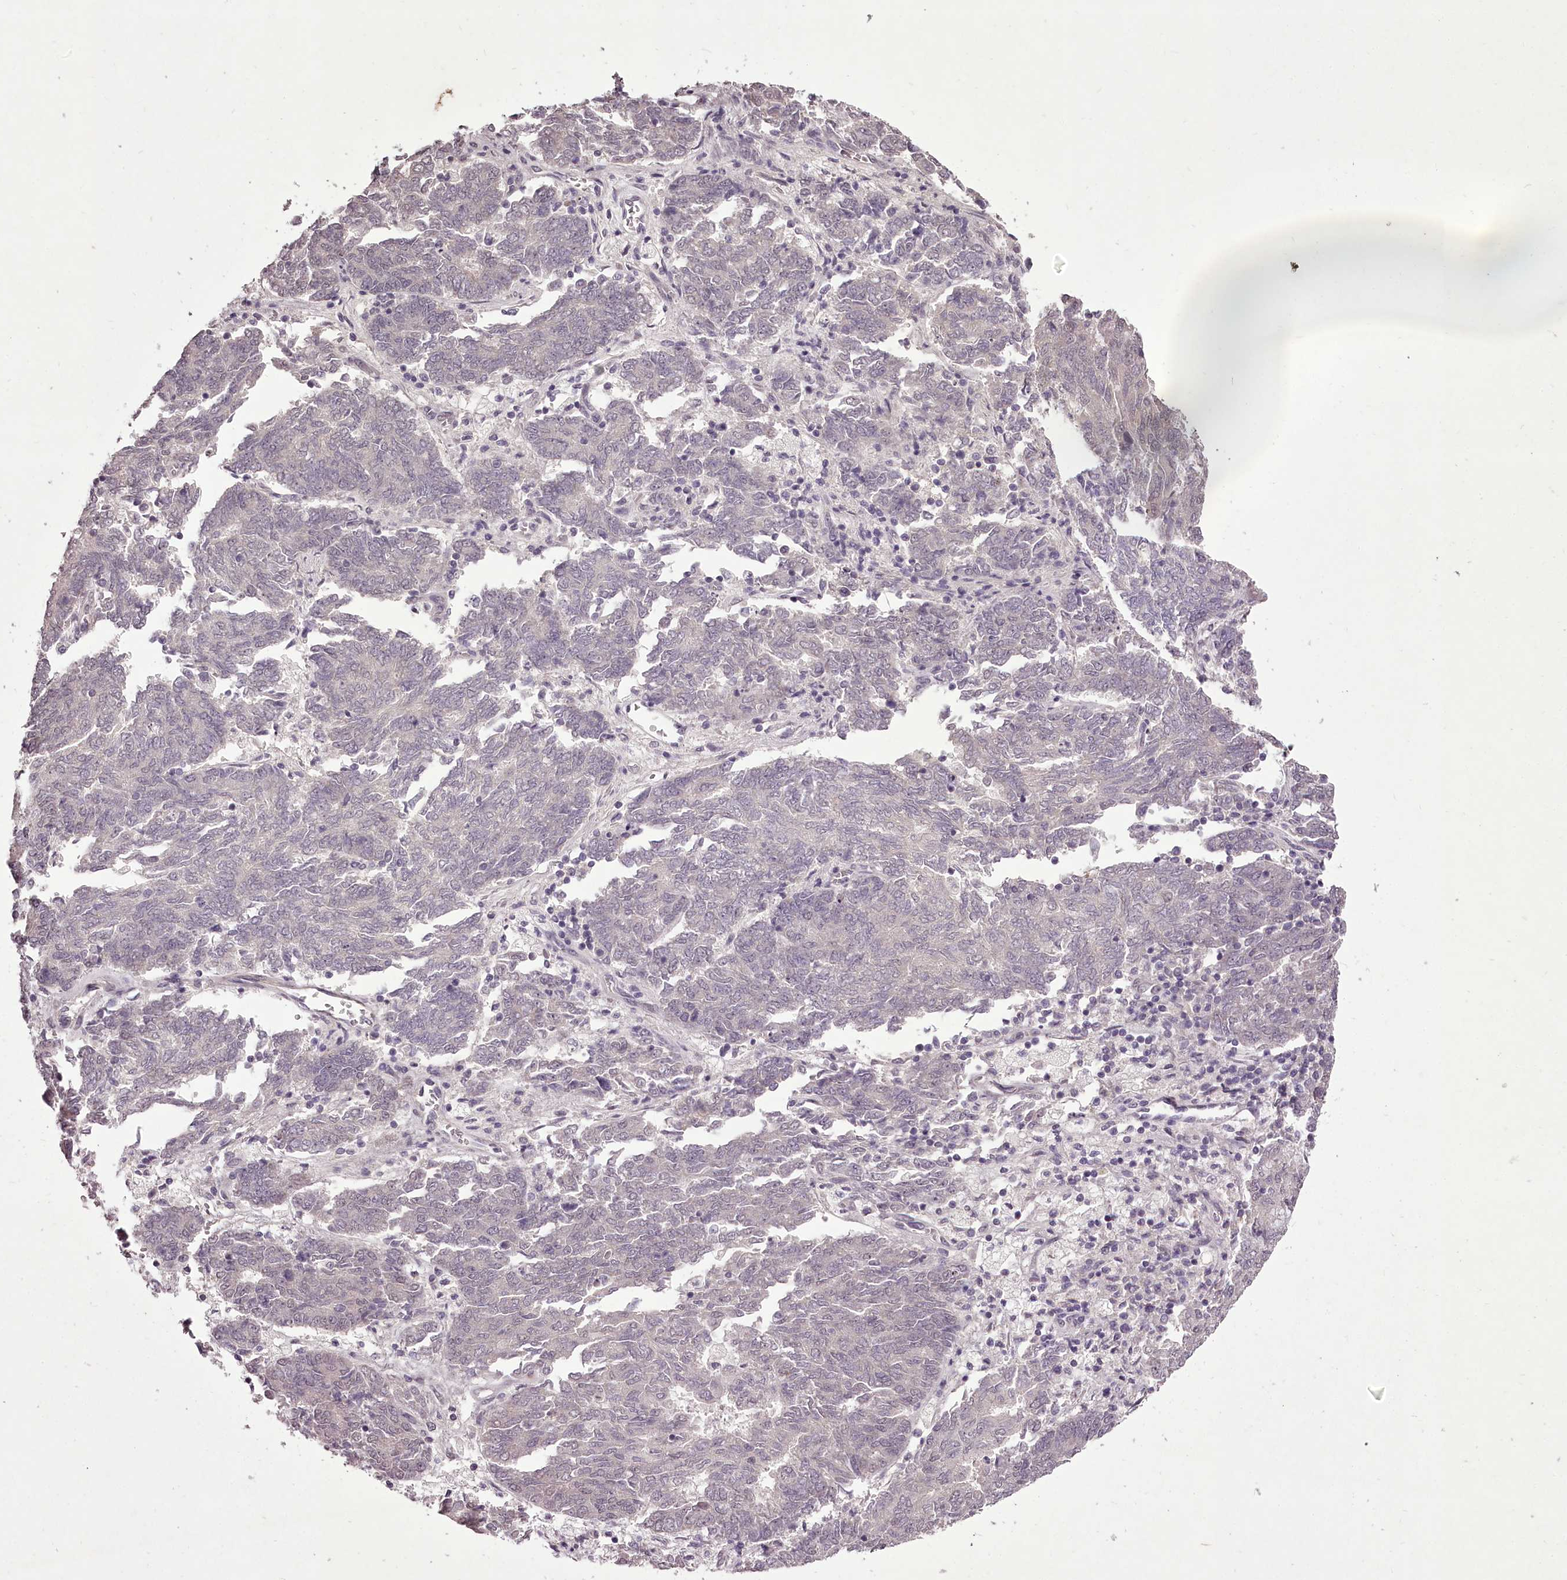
{"staining": {"intensity": "negative", "quantity": "none", "location": "none"}, "tissue": "endometrial cancer", "cell_type": "Tumor cells", "image_type": "cancer", "snomed": [{"axis": "morphology", "description": "Adenocarcinoma, NOS"}, {"axis": "topography", "description": "Endometrium"}], "caption": "Immunohistochemical staining of adenocarcinoma (endometrial) displays no significant expression in tumor cells. (DAB (3,3'-diaminobenzidine) IHC, high magnification).", "gene": "C1orf56", "patient": {"sex": "female", "age": 80}}